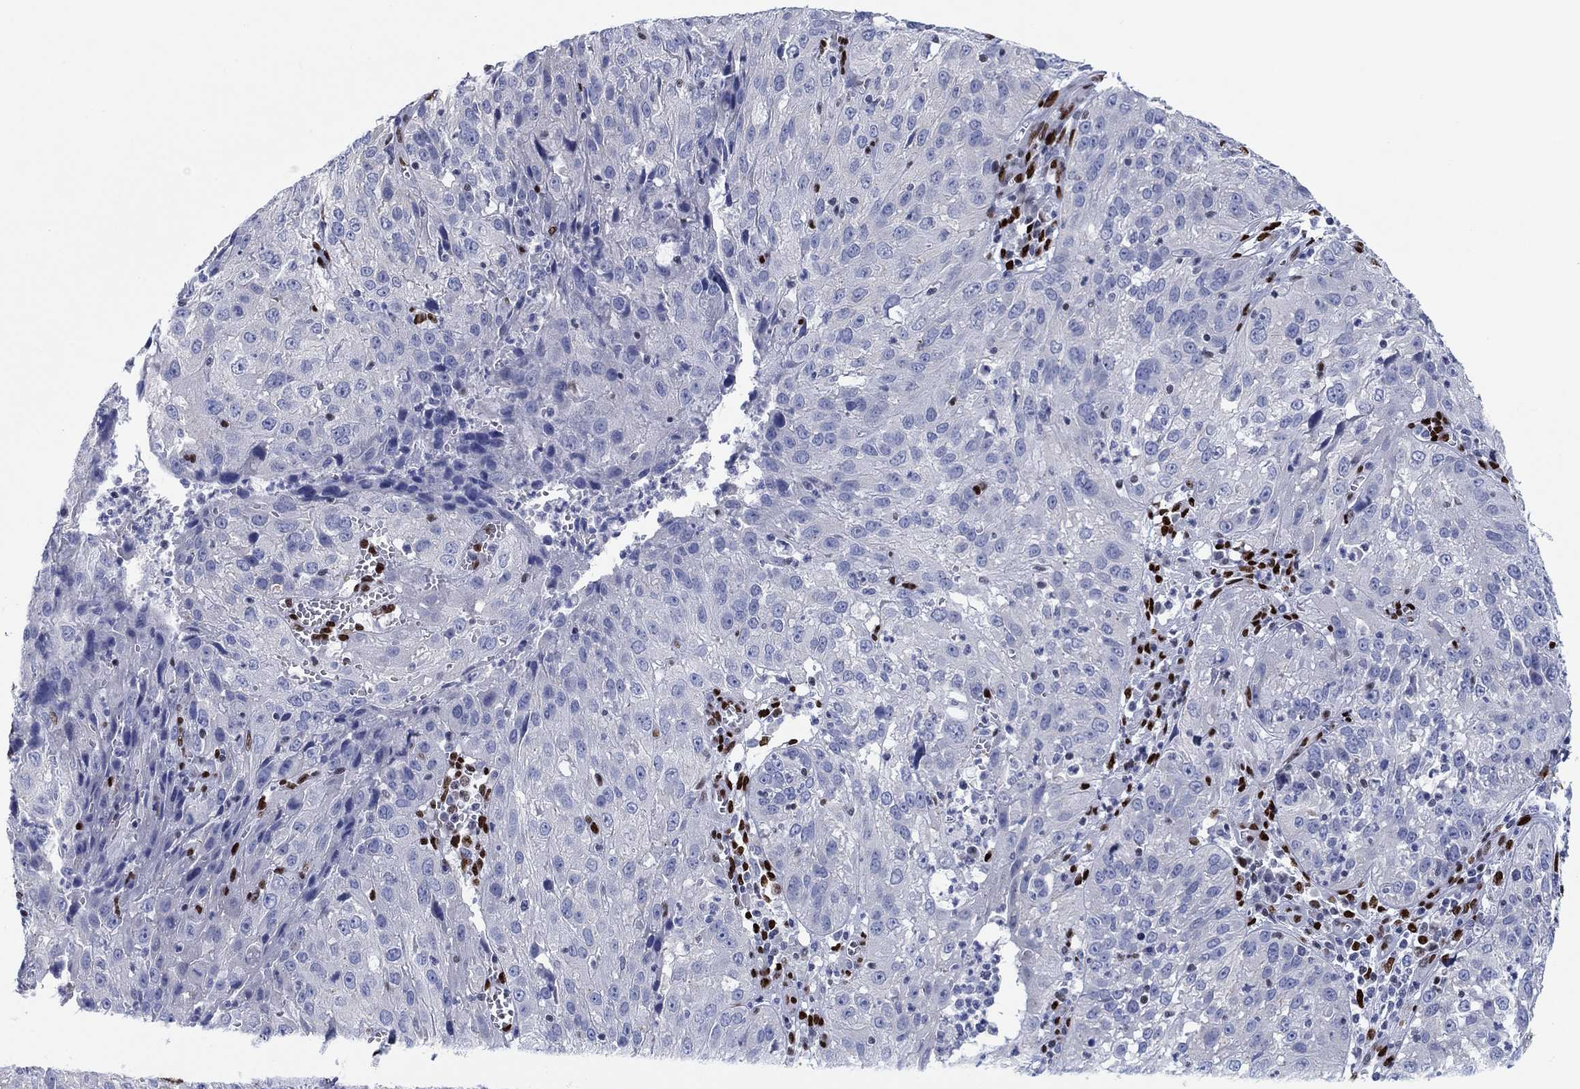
{"staining": {"intensity": "negative", "quantity": "none", "location": "none"}, "tissue": "cervical cancer", "cell_type": "Tumor cells", "image_type": "cancer", "snomed": [{"axis": "morphology", "description": "Squamous cell carcinoma, NOS"}, {"axis": "topography", "description": "Cervix"}], "caption": "The IHC image has no significant expression in tumor cells of cervical cancer (squamous cell carcinoma) tissue.", "gene": "ZEB1", "patient": {"sex": "female", "age": 32}}